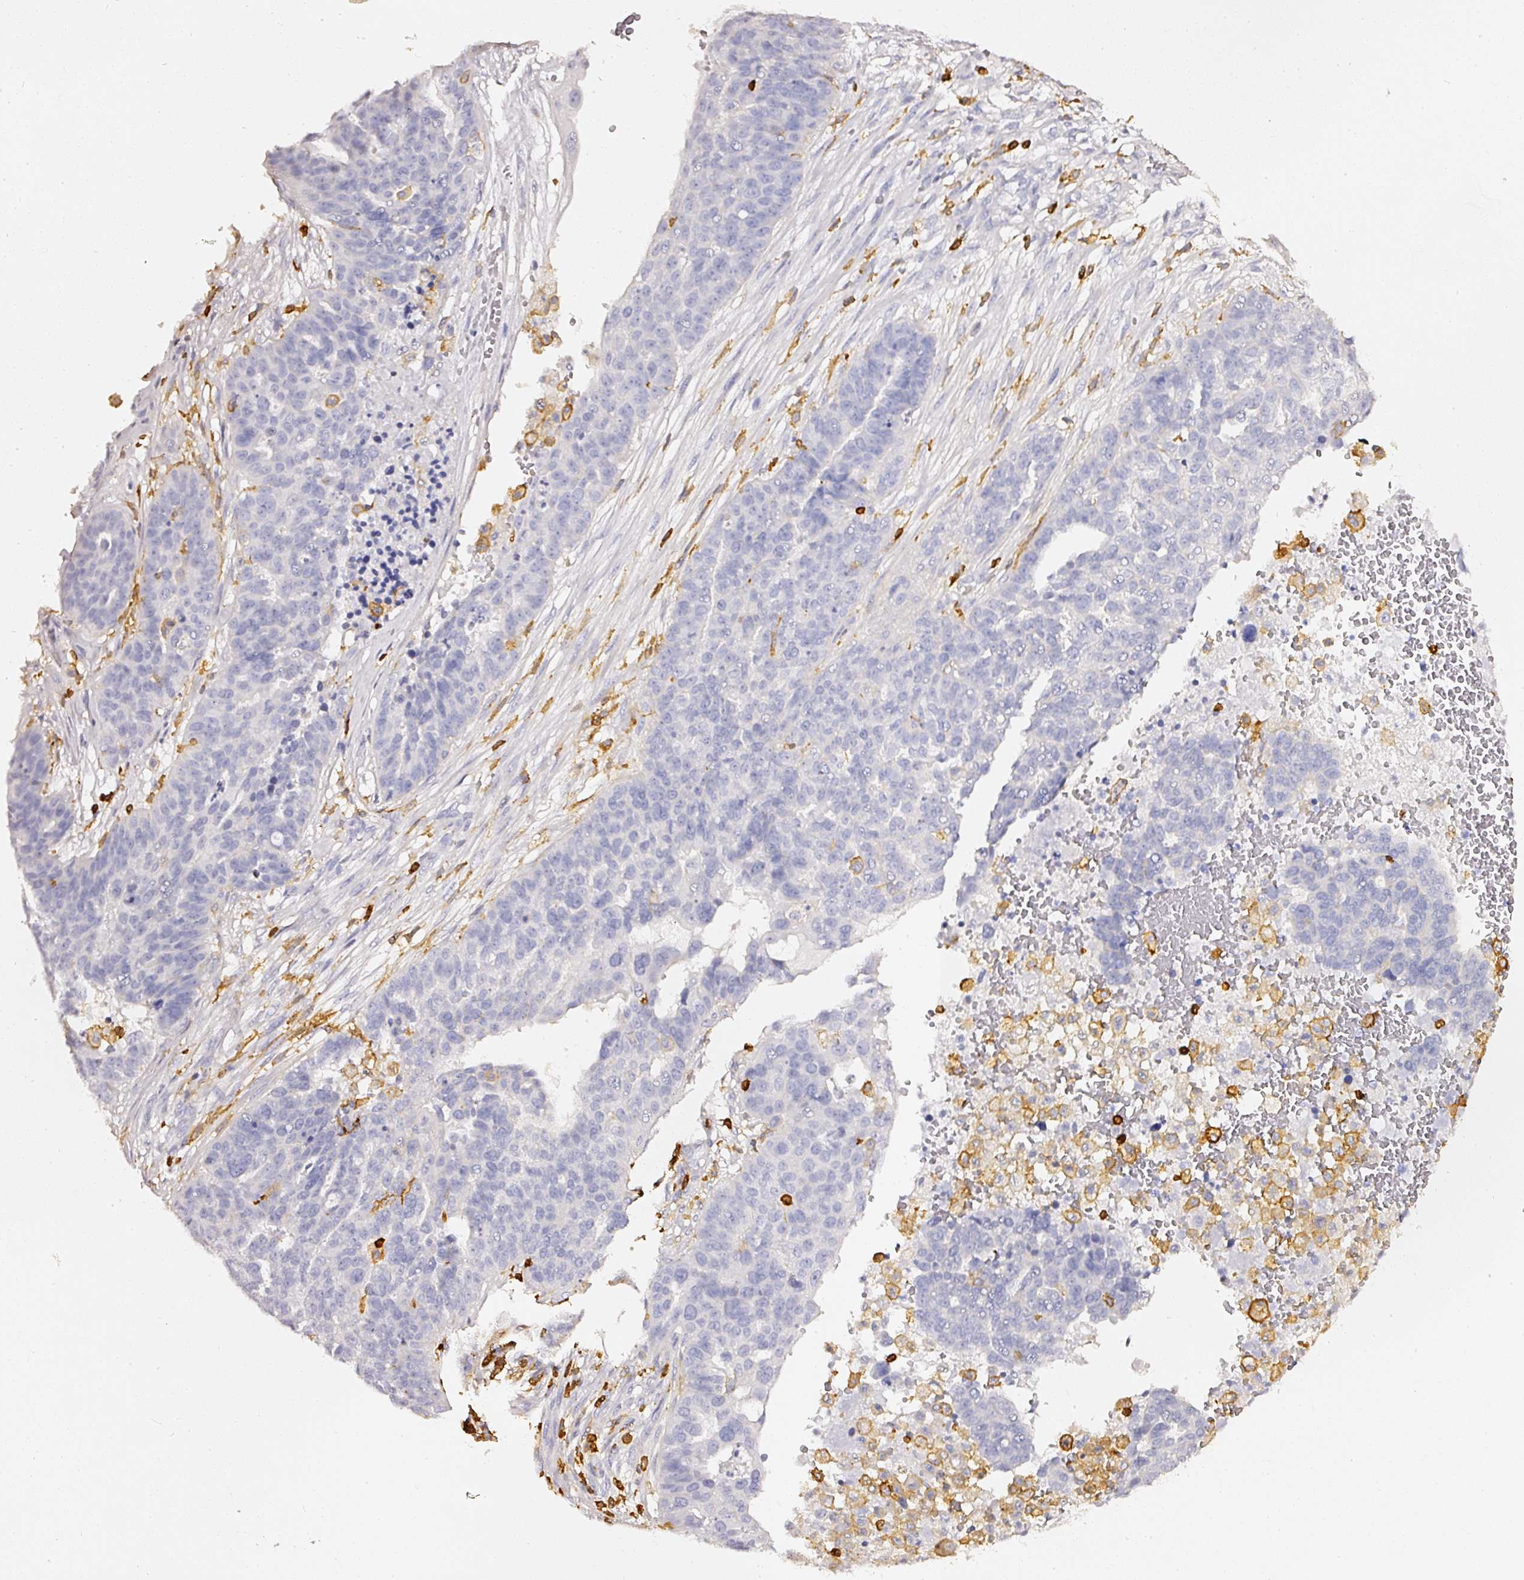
{"staining": {"intensity": "negative", "quantity": "none", "location": "none"}, "tissue": "ovarian cancer", "cell_type": "Tumor cells", "image_type": "cancer", "snomed": [{"axis": "morphology", "description": "Cystadenocarcinoma, serous, NOS"}, {"axis": "topography", "description": "Ovary"}], "caption": "Tumor cells show no significant expression in ovarian cancer.", "gene": "EVL", "patient": {"sex": "female", "age": 59}}